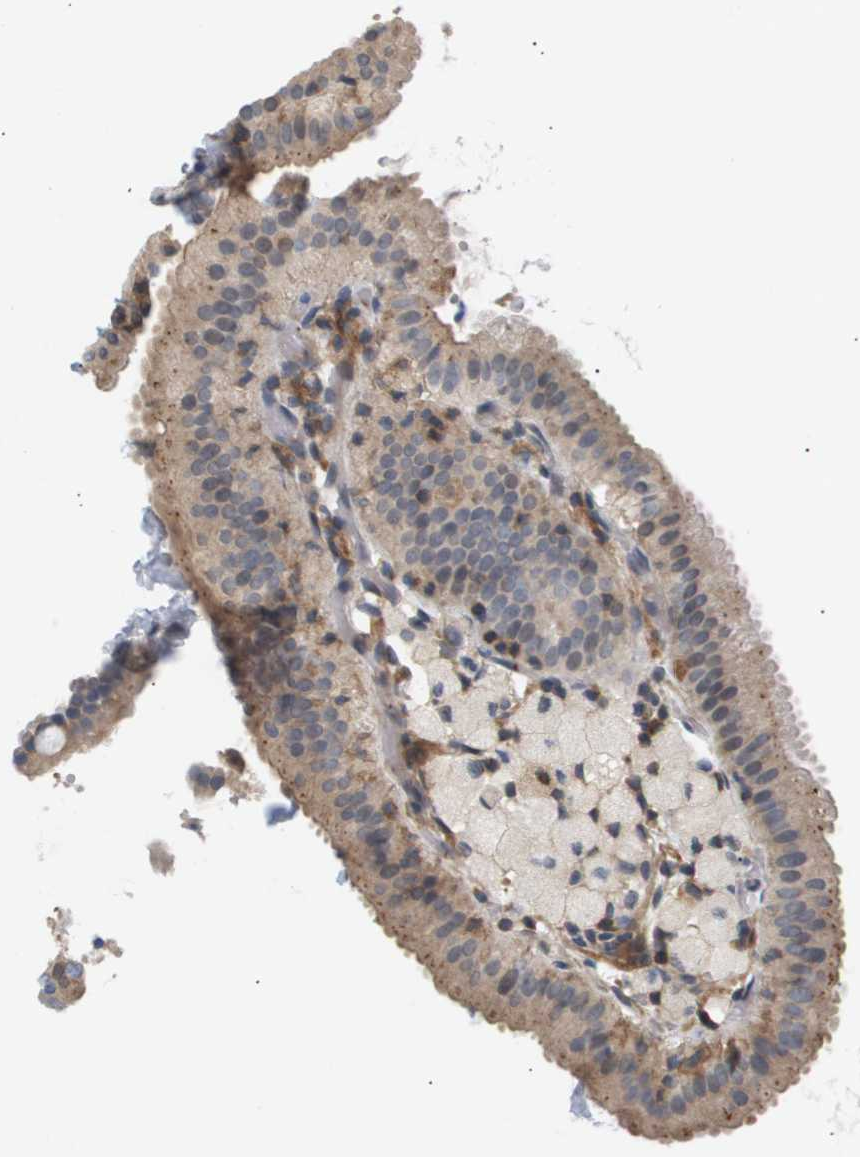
{"staining": {"intensity": "weak", "quantity": ">75%", "location": "cytoplasmic/membranous"}, "tissue": "gallbladder", "cell_type": "Glandular cells", "image_type": "normal", "snomed": [{"axis": "morphology", "description": "Normal tissue, NOS"}, {"axis": "topography", "description": "Gallbladder"}], "caption": "This histopathology image reveals immunohistochemistry (IHC) staining of normal human gallbladder, with low weak cytoplasmic/membranous staining in about >75% of glandular cells.", "gene": "CORO2B", "patient": {"sex": "male", "age": 54}}